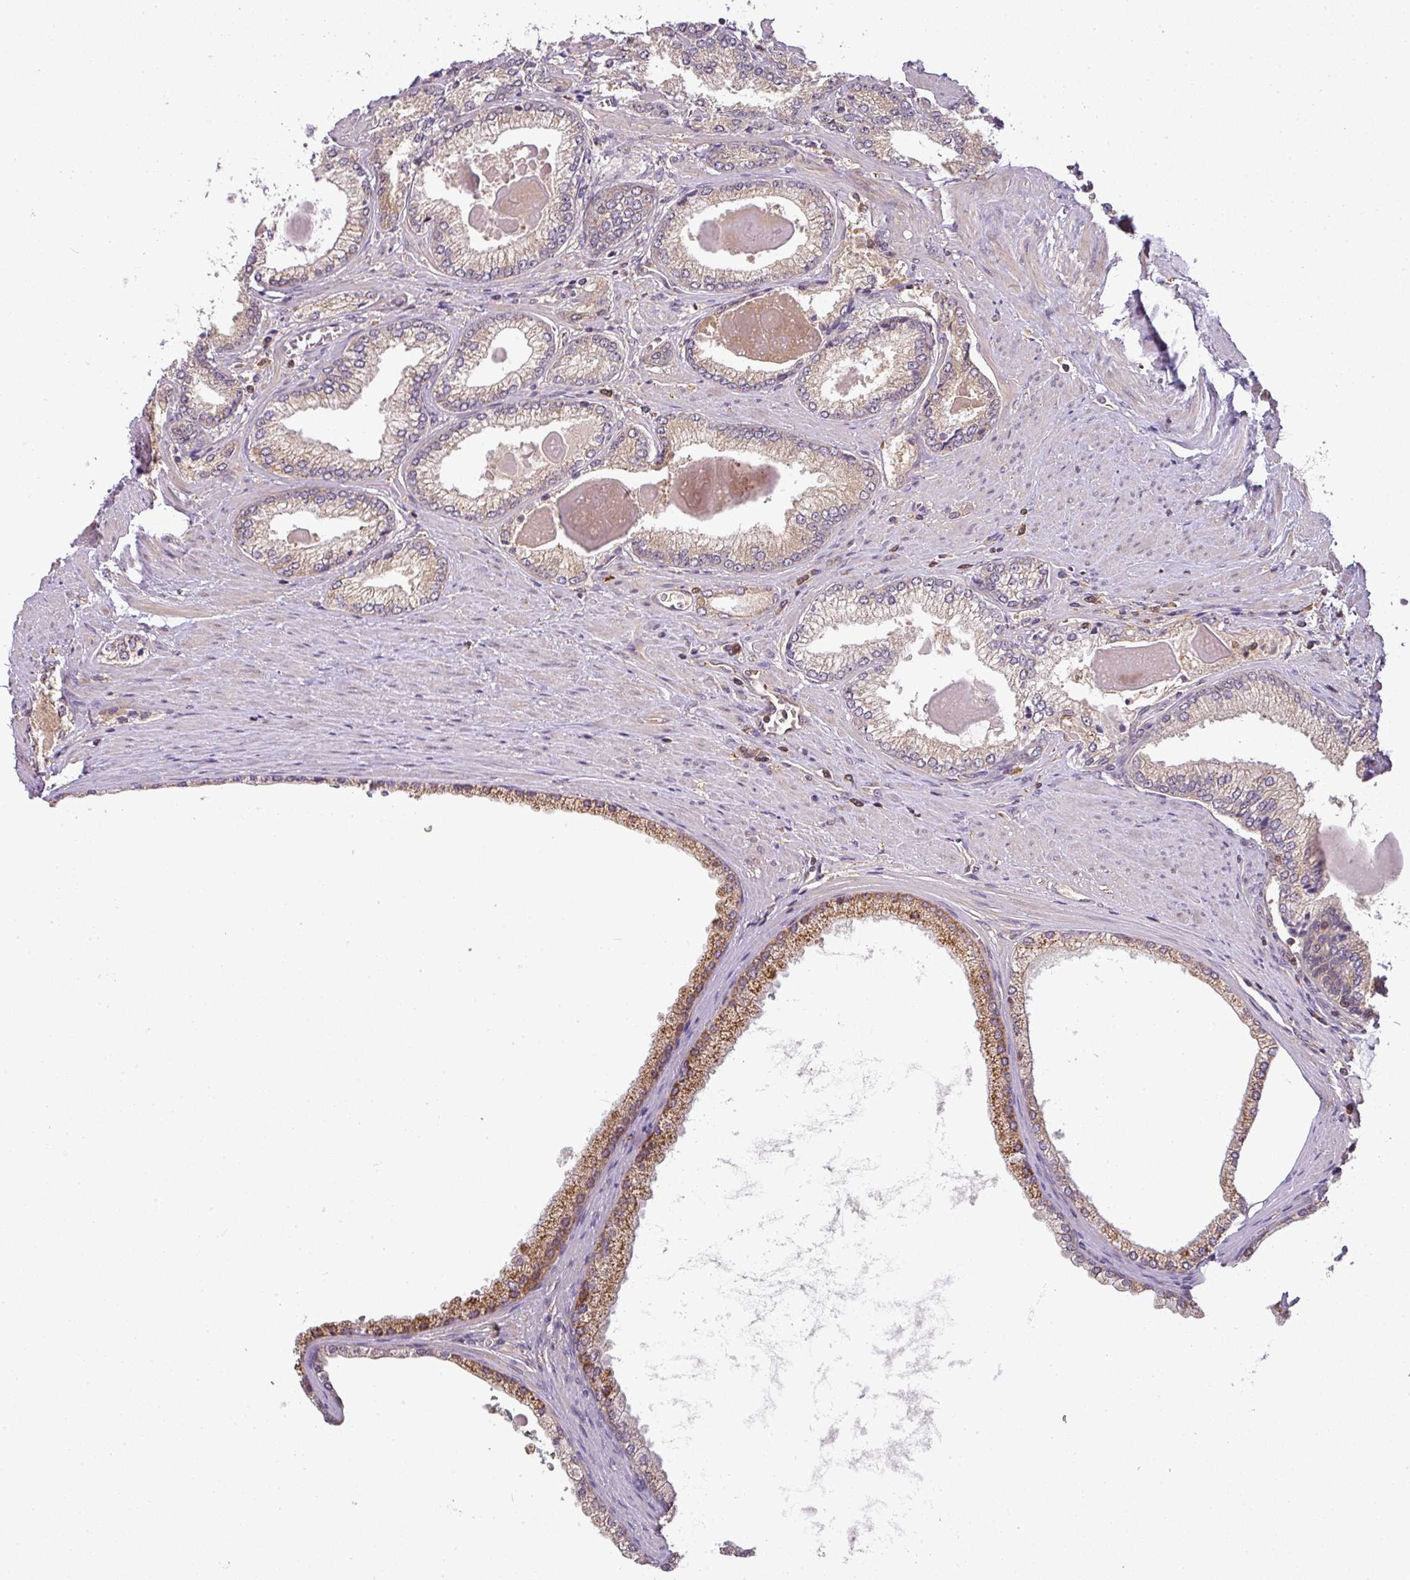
{"staining": {"intensity": "moderate", "quantity": "<25%", "location": "cytoplasmic/membranous"}, "tissue": "prostate cancer", "cell_type": "Tumor cells", "image_type": "cancer", "snomed": [{"axis": "morphology", "description": "Adenocarcinoma, High grade"}, {"axis": "topography", "description": "Prostate"}], "caption": "Immunohistochemical staining of prostate cancer reveals moderate cytoplasmic/membranous protein positivity in approximately <25% of tumor cells.", "gene": "TCL1B", "patient": {"sex": "male", "age": 66}}